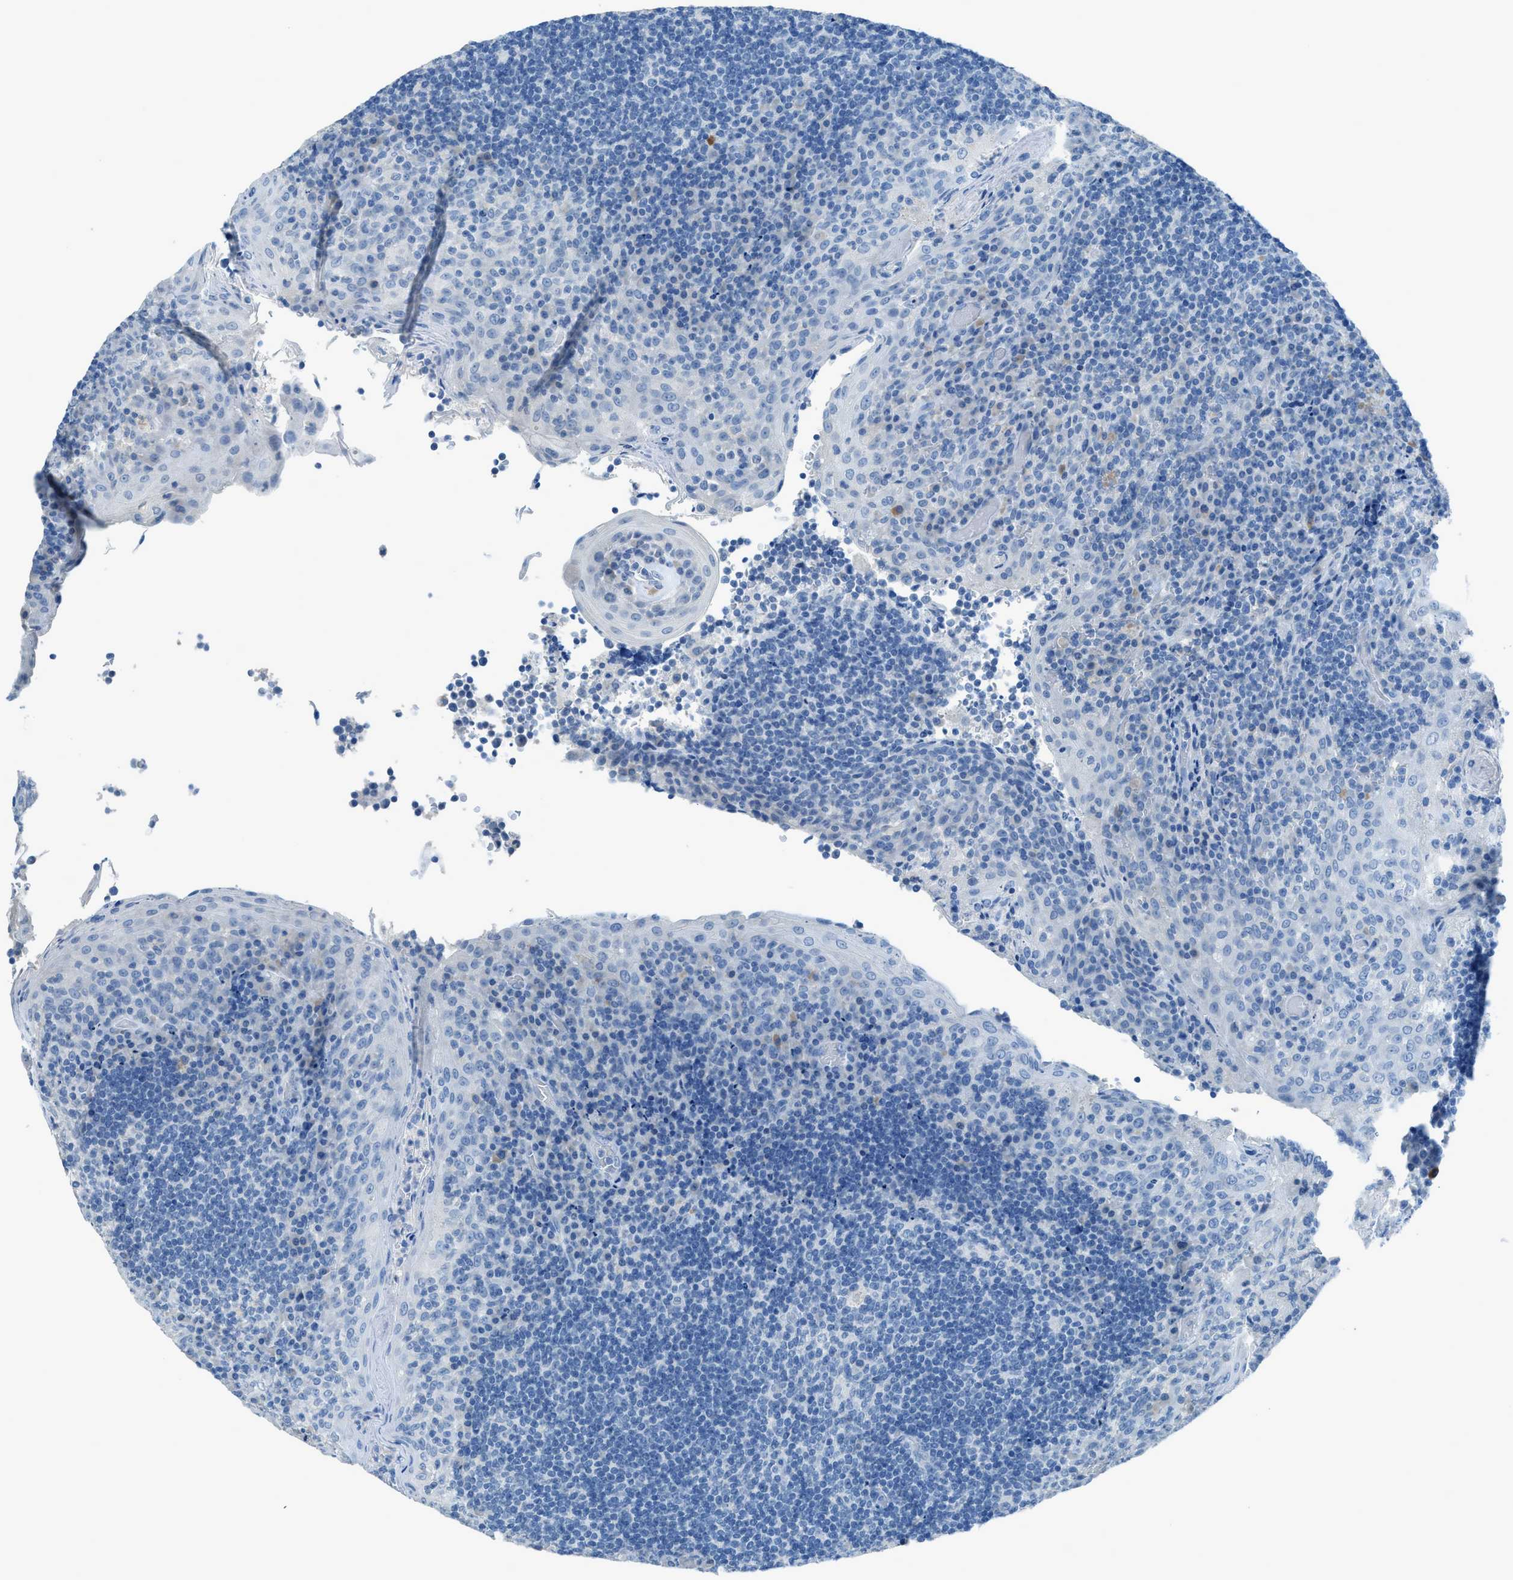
{"staining": {"intensity": "negative", "quantity": "none", "location": "none"}, "tissue": "tonsil", "cell_type": "Germinal center cells", "image_type": "normal", "snomed": [{"axis": "morphology", "description": "Normal tissue, NOS"}, {"axis": "topography", "description": "Tonsil"}], "caption": "Immunohistochemical staining of benign tonsil reveals no significant expression in germinal center cells. (DAB (3,3'-diaminobenzidine) immunohistochemistry (IHC) visualized using brightfield microscopy, high magnification).", "gene": "ACAN", "patient": {"sex": "male", "age": 17}}